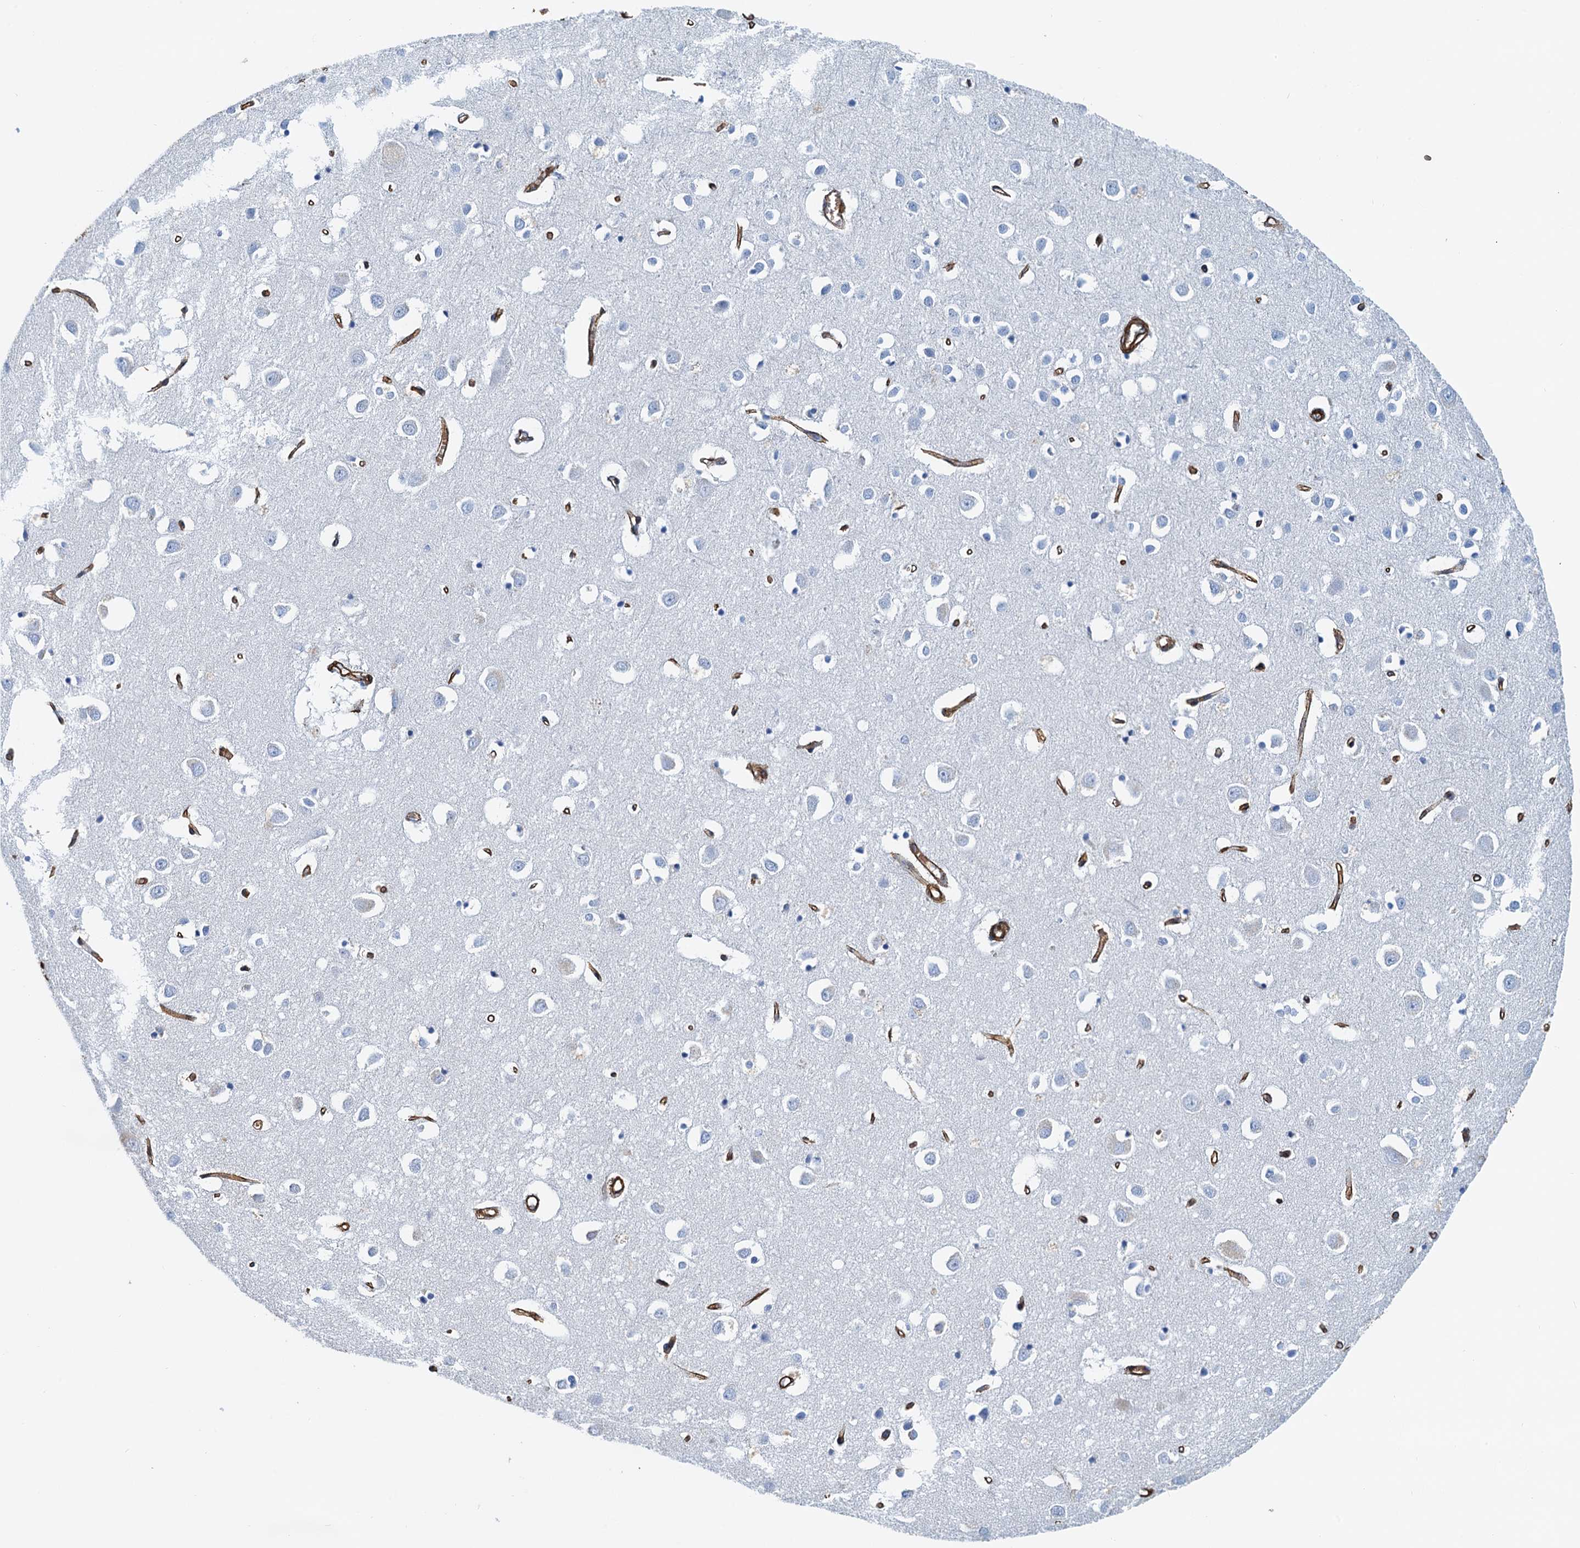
{"staining": {"intensity": "moderate", "quantity": ">75%", "location": "cytoplasmic/membranous"}, "tissue": "cerebral cortex", "cell_type": "Endothelial cells", "image_type": "normal", "snomed": [{"axis": "morphology", "description": "Normal tissue, NOS"}, {"axis": "topography", "description": "Cerebral cortex"}], "caption": "Immunohistochemical staining of benign human cerebral cortex demonstrates moderate cytoplasmic/membranous protein positivity in about >75% of endothelial cells. The staining is performed using DAB (3,3'-diaminobenzidine) brown chromogen to label protein expression. The nuclei are counter-stained blue using hematoxylin.", "gene": "DGKG", "patient": {"sex": "female", "age": 64}}